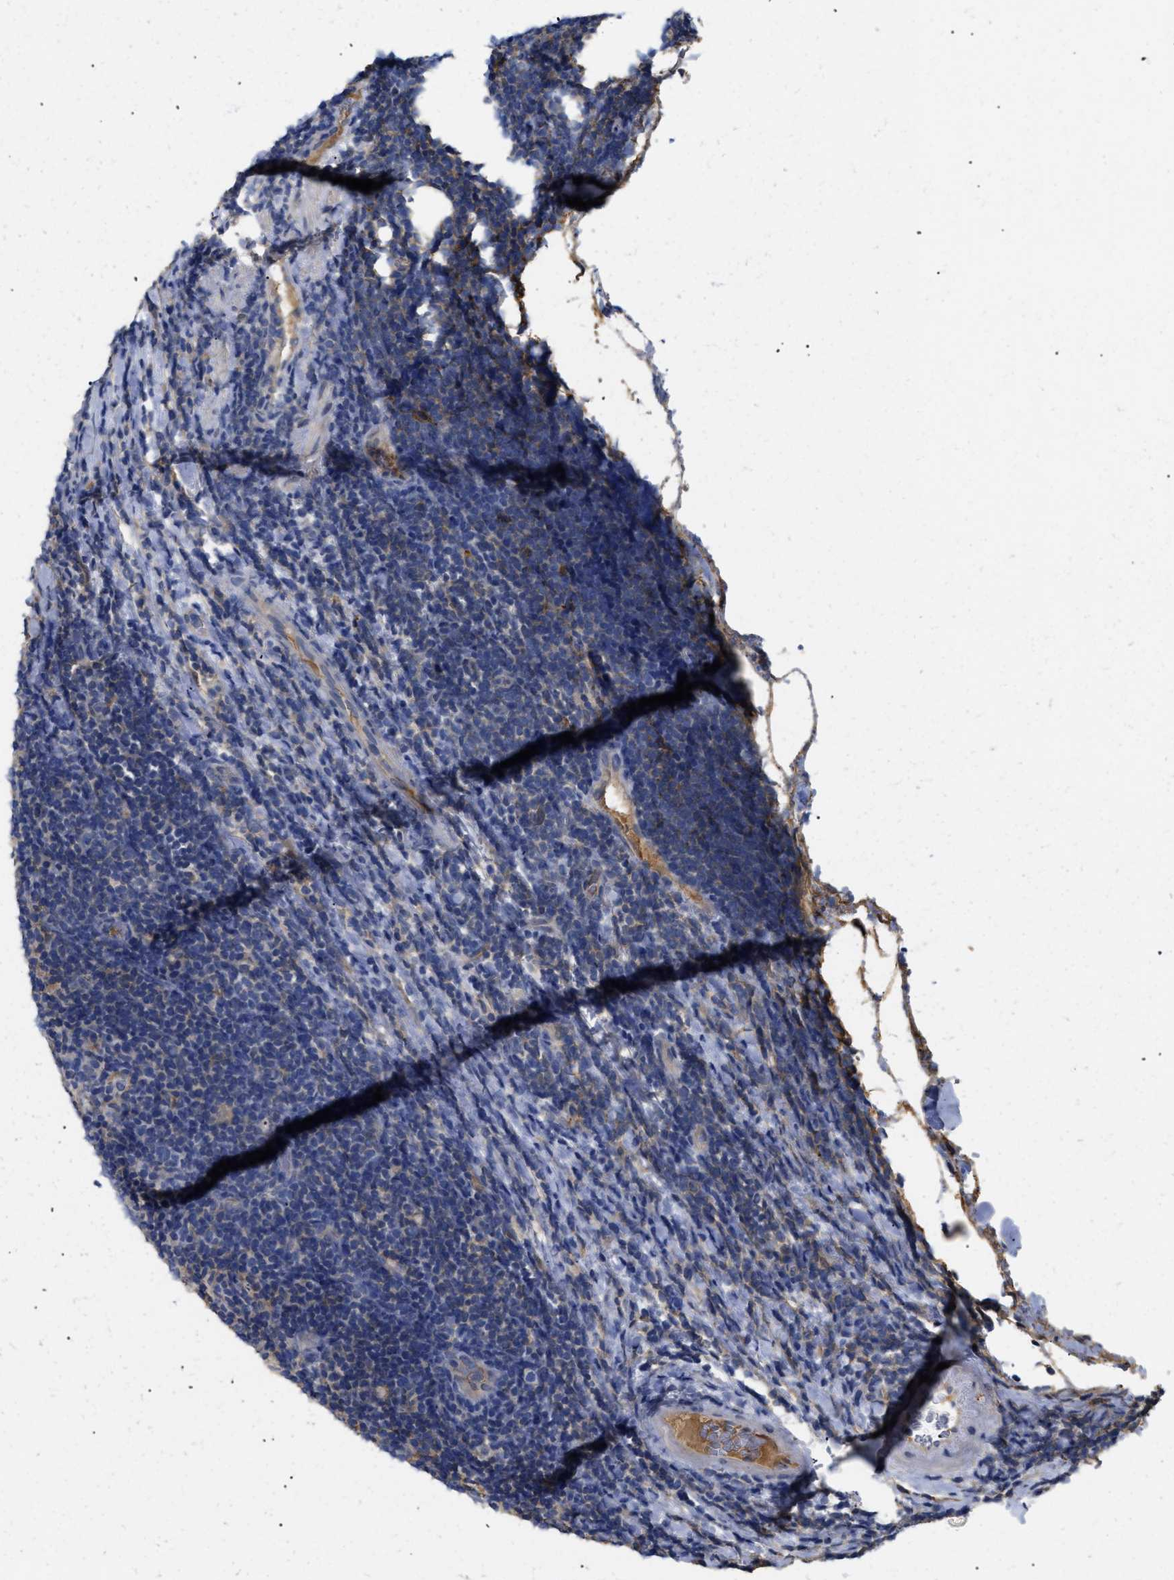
{"staining": {"intensity": "weak", "quantity": "<25%", "location": "cytoplasmic/membranous"}, "tissue": "lymphoma", "cell_type": "Tumor cells", "image_type": "cancer", "snomed": [{"axis": "morphology", "description": "Malignant lymphoma, non-Hodgkin's type, Low grade"}, {"axis": "topography", "description": "Lymph node"}], "caption": "This is an IHC image of lymphoma. There is no staining in tumor cells.", "gene": "ANXA4", "patient": {"sex": "male", "age": 83}}